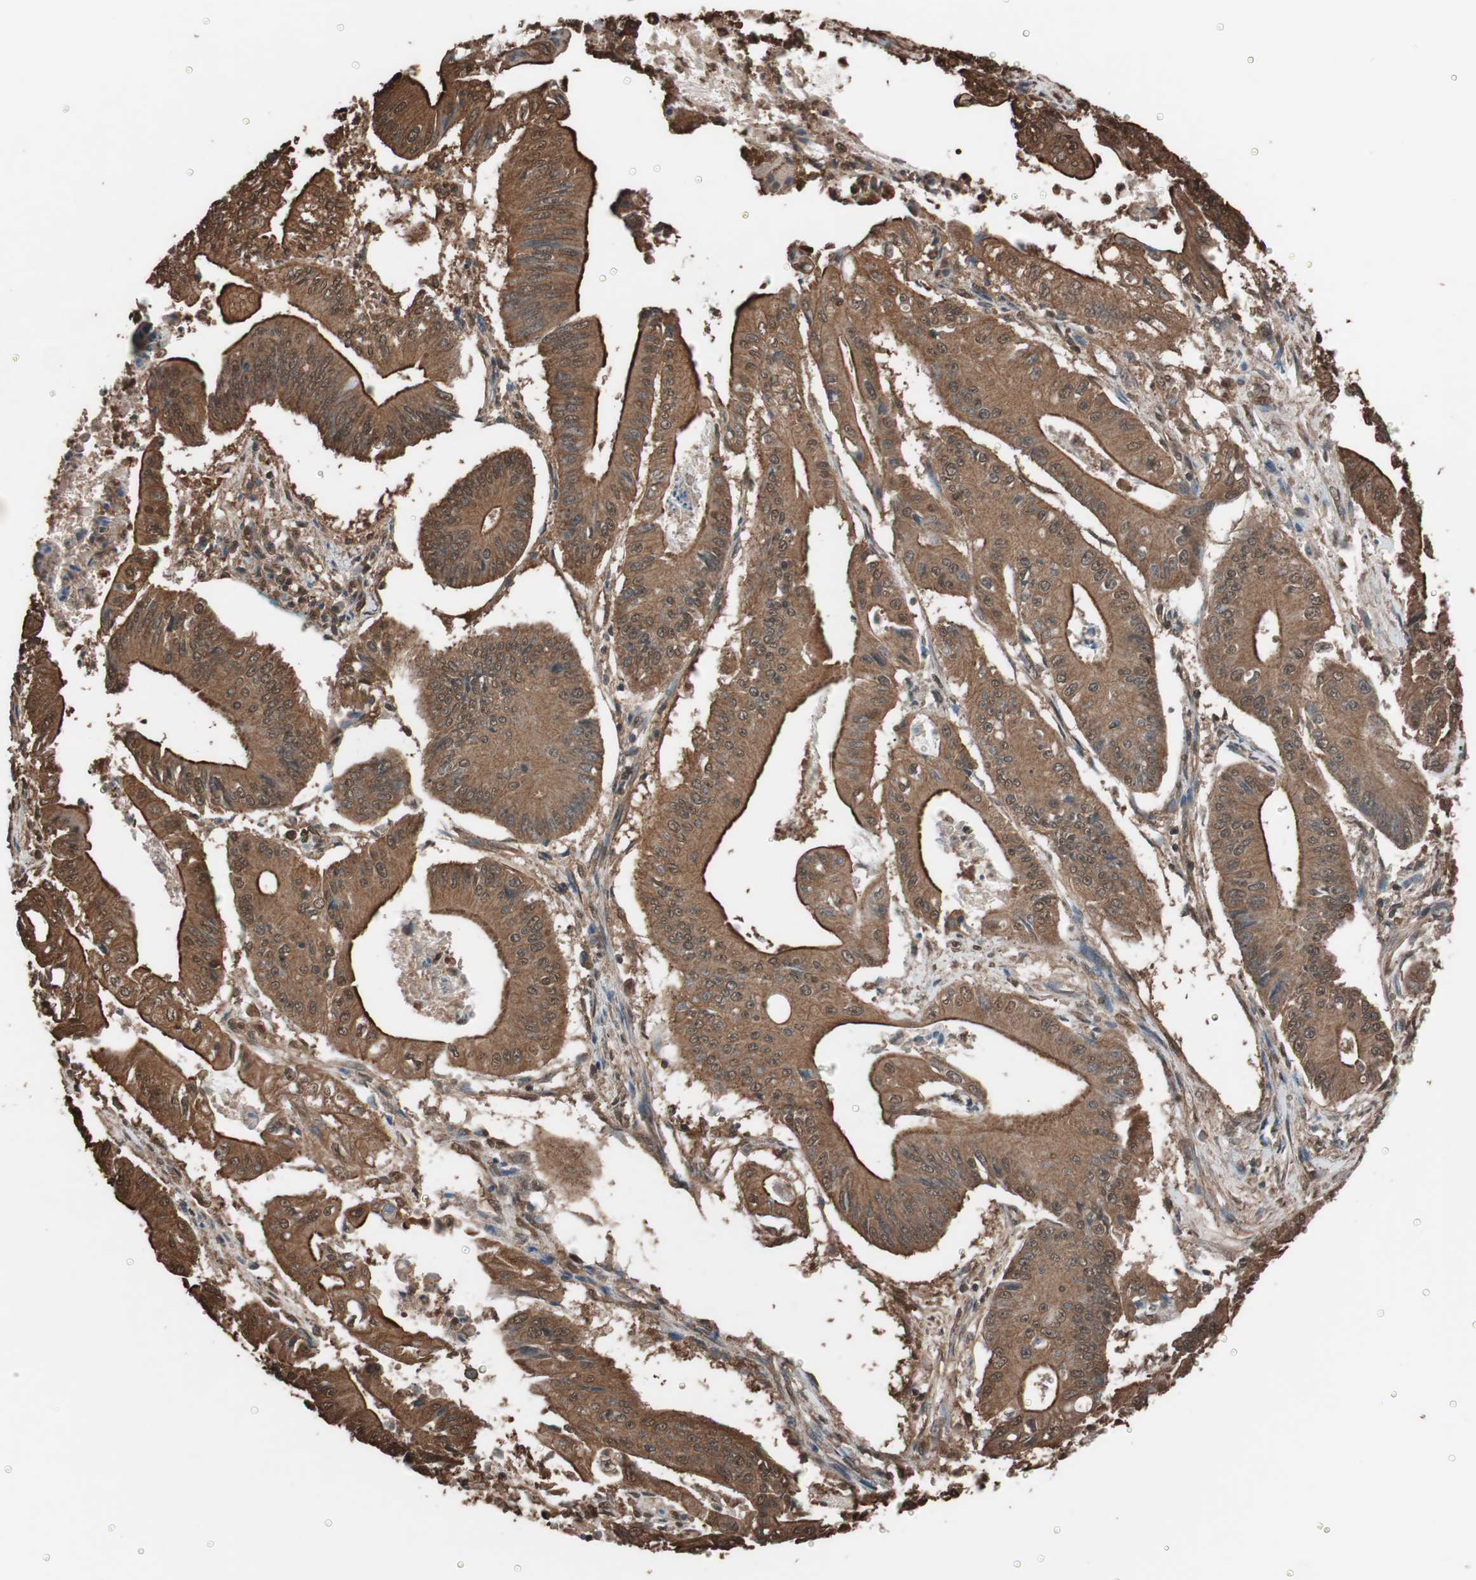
{"staining": {"intensity": "strong", "quantity": ">75%", "location": "cytoplasmic/membranous"}, "tissue": "pancreatic cancer", "cell_type": "Tumor cells", "image_type": "cancer", "snomed": [{"axis": "morphology", "description": "Normal tissue, NOS"}, {"axis": "topography", "description": "Lymph node"}], "caption": "An image showing strong cytoplasmic/membranous positivity in approximately >75% of tumor cells in pancreatic cancer, as visualized by brown immunohistochemical staining.", "gene": "CALM2", "patient": {"sex": "male", "age": 62}}